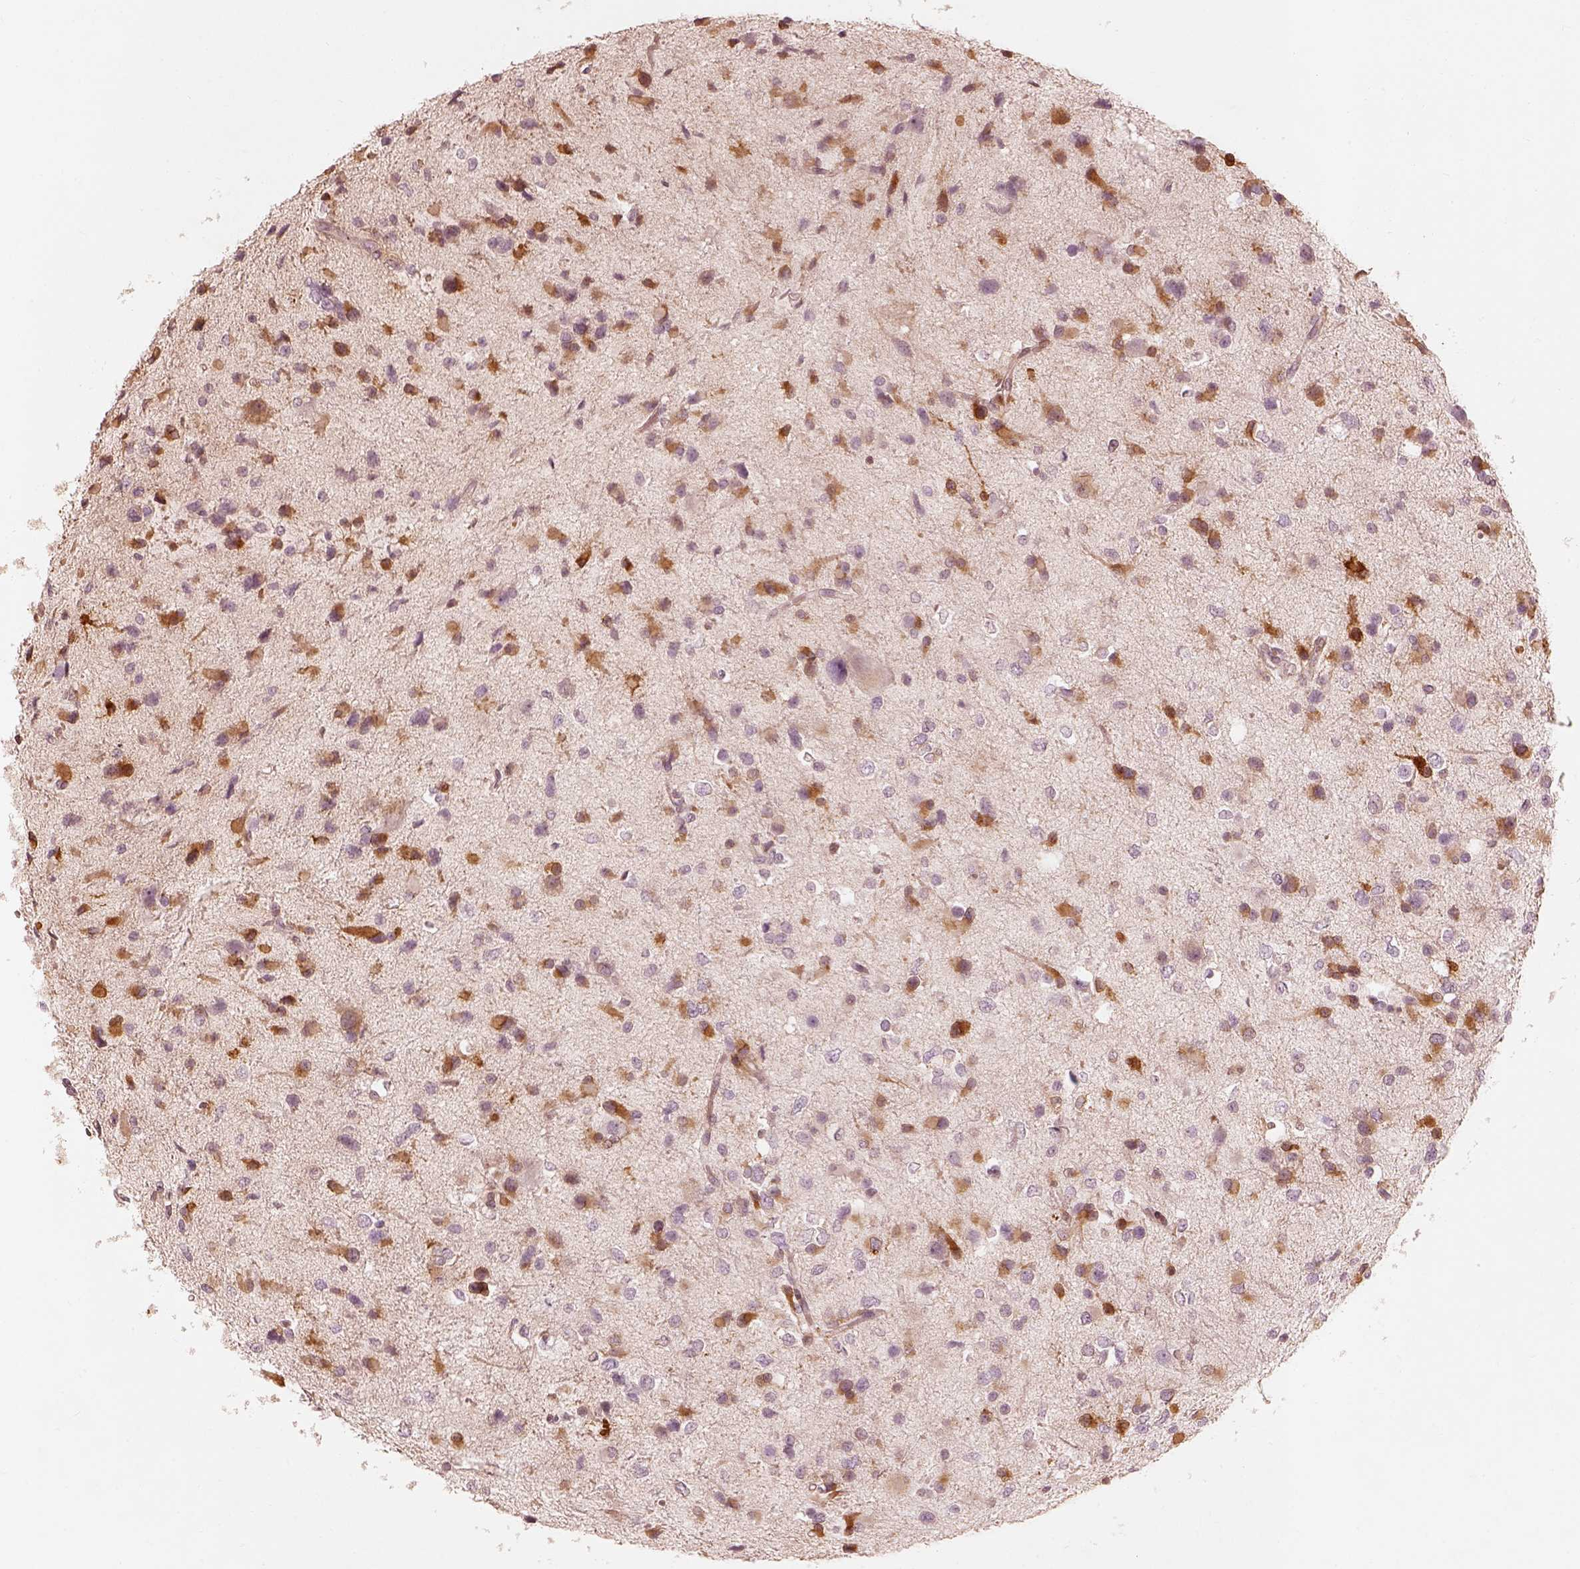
{"staining": {"intensity": "moderate", "quantity": "<25%", "location": "cytoplasmic/membranous"}, "tissue": "glioma", "cell_type": "Tumor cells", "image_type": "cancer", "snomed": [{"axis": "morphology", "description": "Glioma, malignant, Low grade"}, {"axis": "topography", "description": "Brain"}], "caption": "Malignant low-grade glioma stained with a brown dye shows moderate cytoplasmic/membranous positive positivity in about <25% of tumor cells.", "gene": "WLS", "patient": {"sex": "female", "age": 32}}